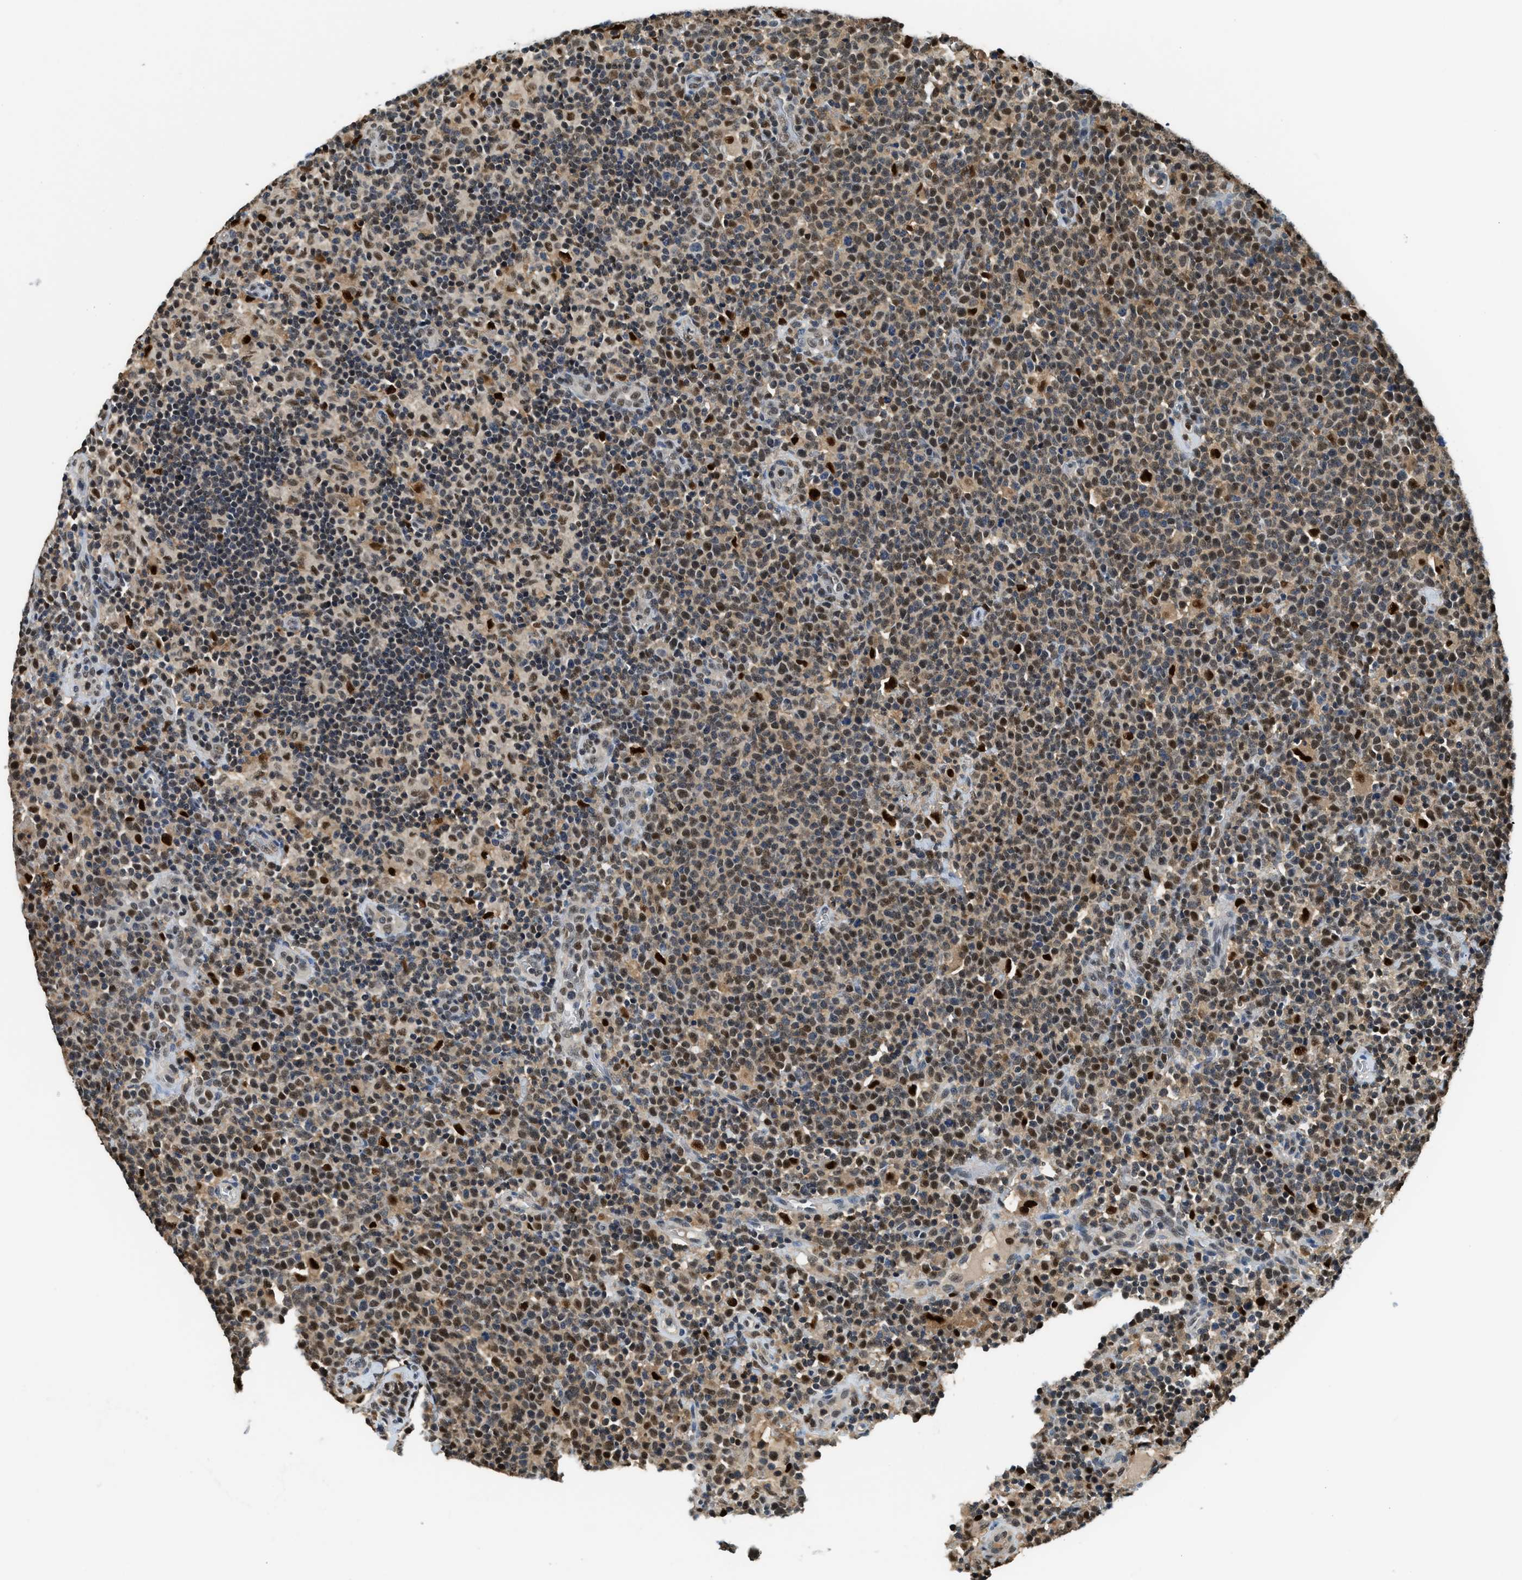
{"staining": {"intensity": "moderate", "quantity": "25%-75%", "location": "cytoplasmic/membranous,nuclear"}, "tissue": "lymphoma", "cell_type": "Tumor cells", "image_type": "cancer", "snomed": [{"axis": "morphology", "description": "Malignant lymphoma, non-Hodgkin's type, High grade"}, {"axis": "topography", "description": "Lymph node"}], "caption": "Immunohistochemistry (IHC) histopathology image of neoplastic tissue: malignant lymphoma, non-Hodgkin's type (high-grade) stained using immunohistochemistry displays medium levels of moderate protein expression localized specifically in the cytoplasmic/membranous and nuclear of tumor cells, appearing as a cytoplasmic/membranous and nuclear brown color.", "gene": "ALX1", "patient": {"sex": "male", "age": 61}}